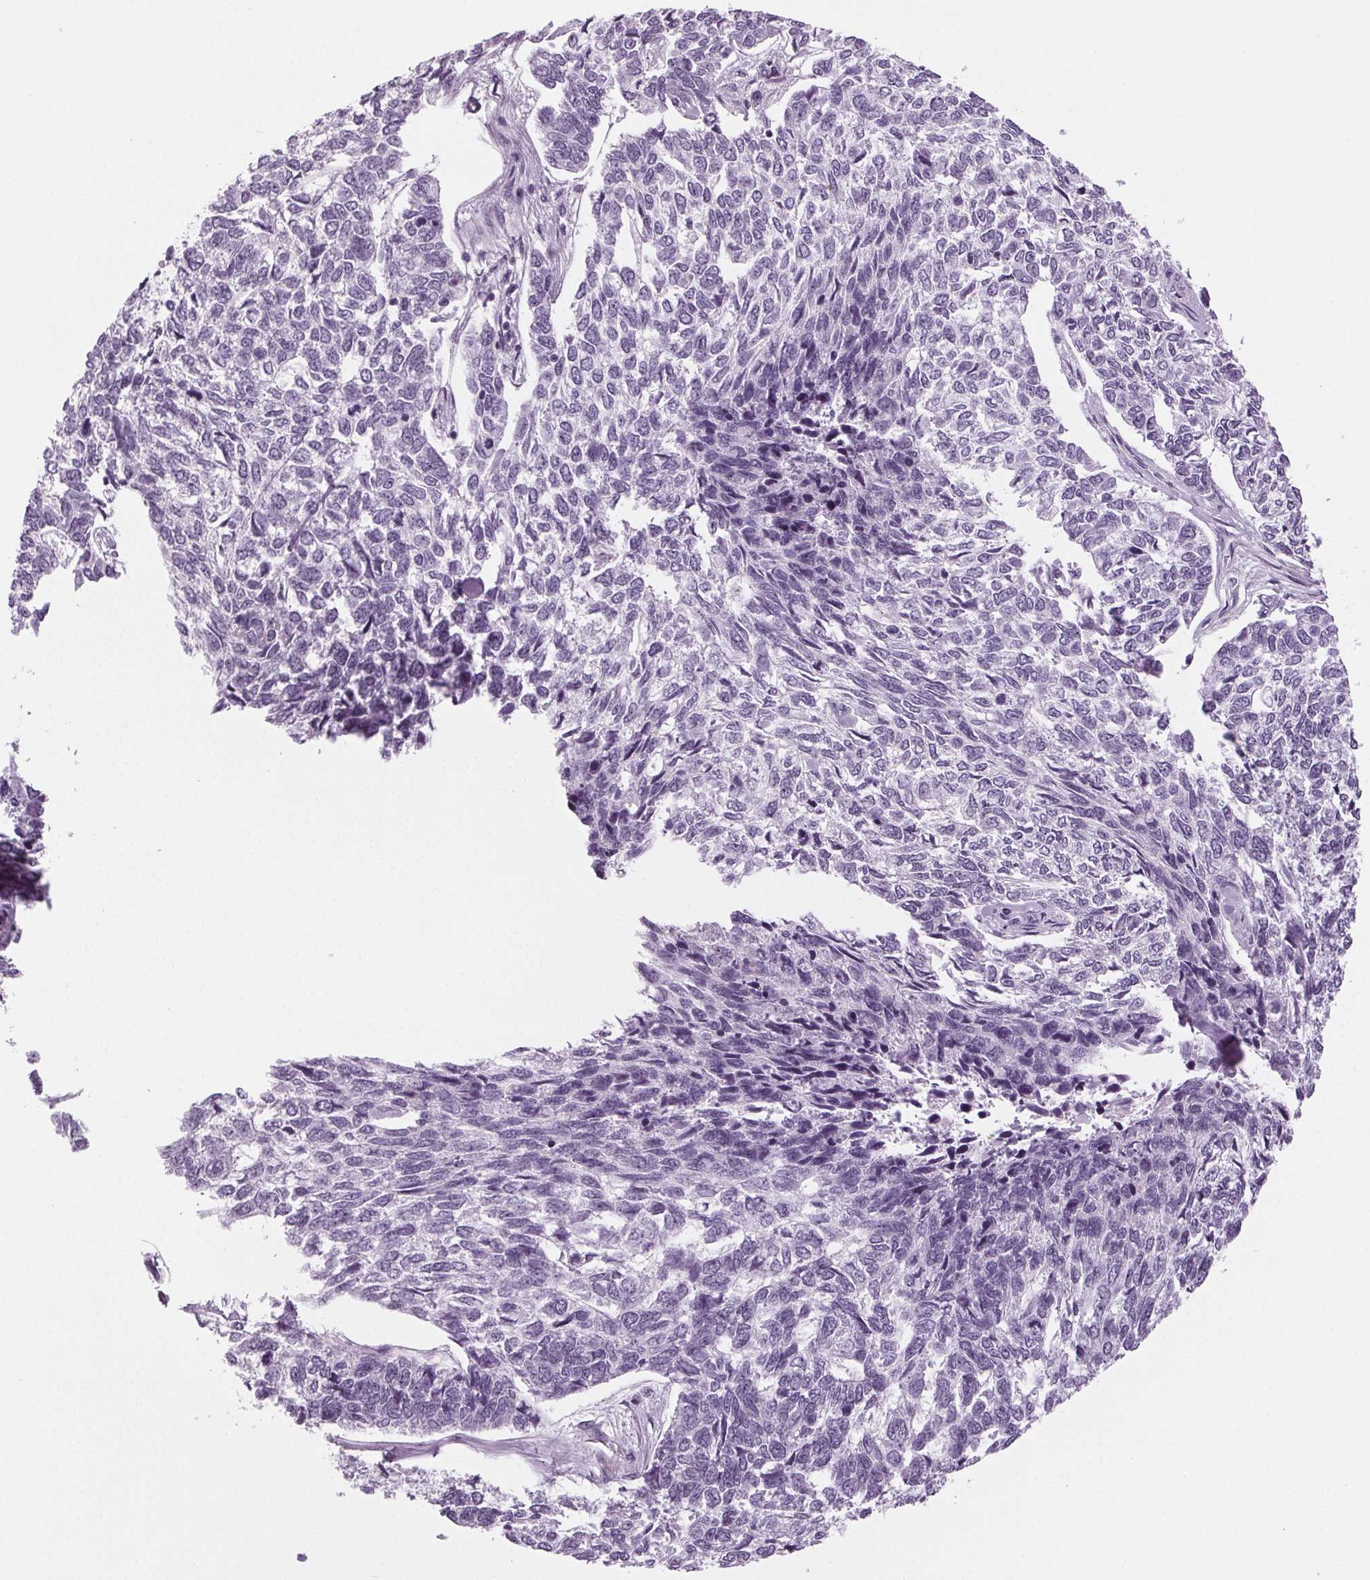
{"staining": {"intensity": "negative", "quantity": "none", "location": "none"}, "tissue": "skin cancer", "cell_type": "Tumor cells", "image_type": "cancer", "snomed": [{"axis": "morphology", "description": "Basal cell carcinoma"}, {"axis": "topography", "description": "Skin"}], "caption": "Tumor cells show no significant protein expression in skin basal cell carcinoma.", "gene": "BHLHE22", "patient": {"sex": "female", "age": 65}}